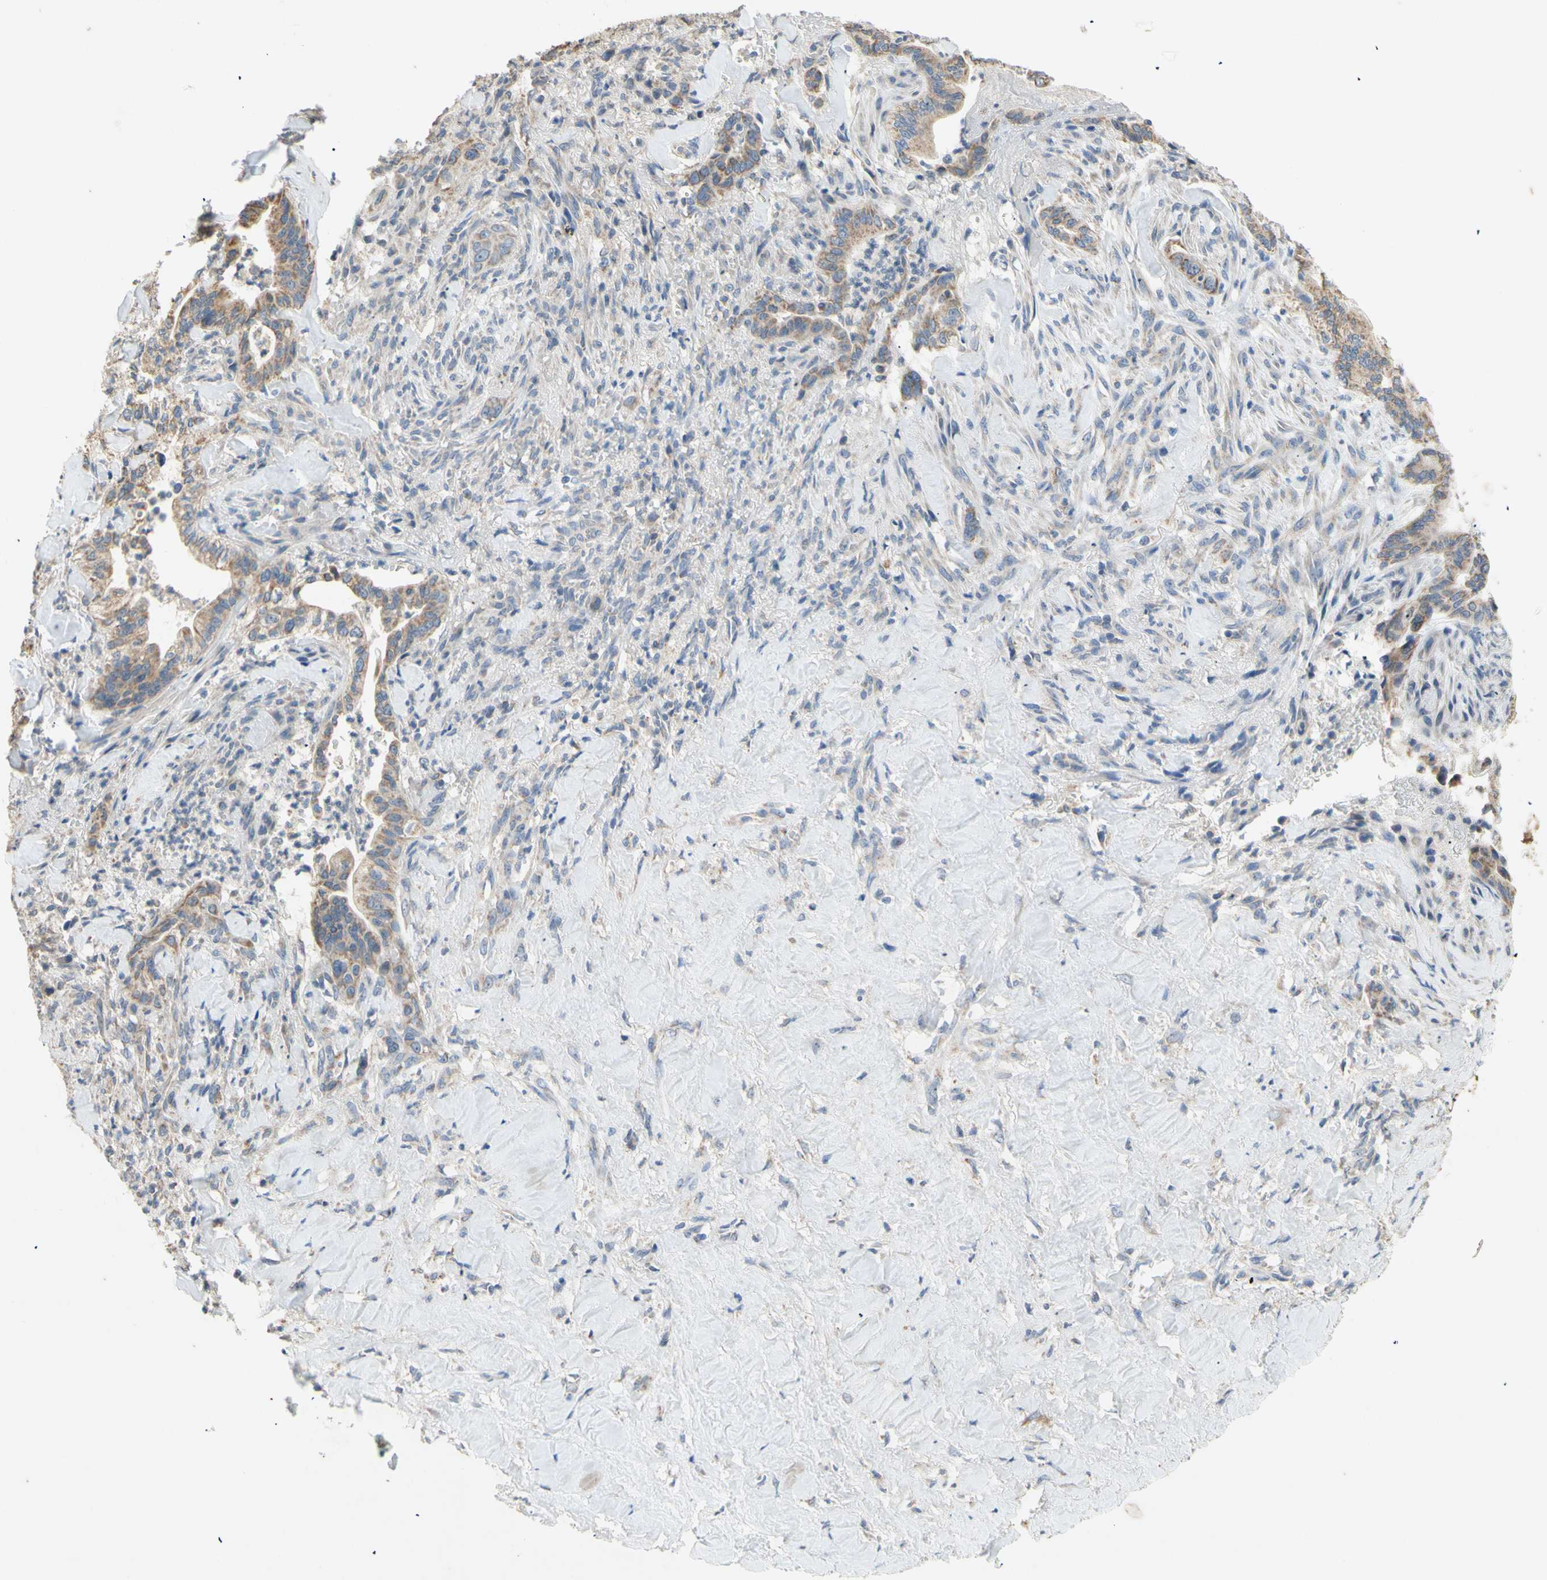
{"staining": {"intensity": "moderate", "quantity": "25%-75%", "location": "cytoplasmic/membranous"}, "tissue": "liver cancer", "cell_type": "Tumor cells", "image_type": "cancer", "snomed": [{"axis": "morphology", "description": "Cholangiocarcinoma"}, {"axis": "topography", "description": "Liver"}], "caption": "A medium amount of moderate cytoplasmic/membranous expression is seen in about 25%-75% of tumor cells in liver cancer (cholangiocarcinoma) tissue.", "gene": "PTGIS", "patient": {"sex": "female", "age": 67}}